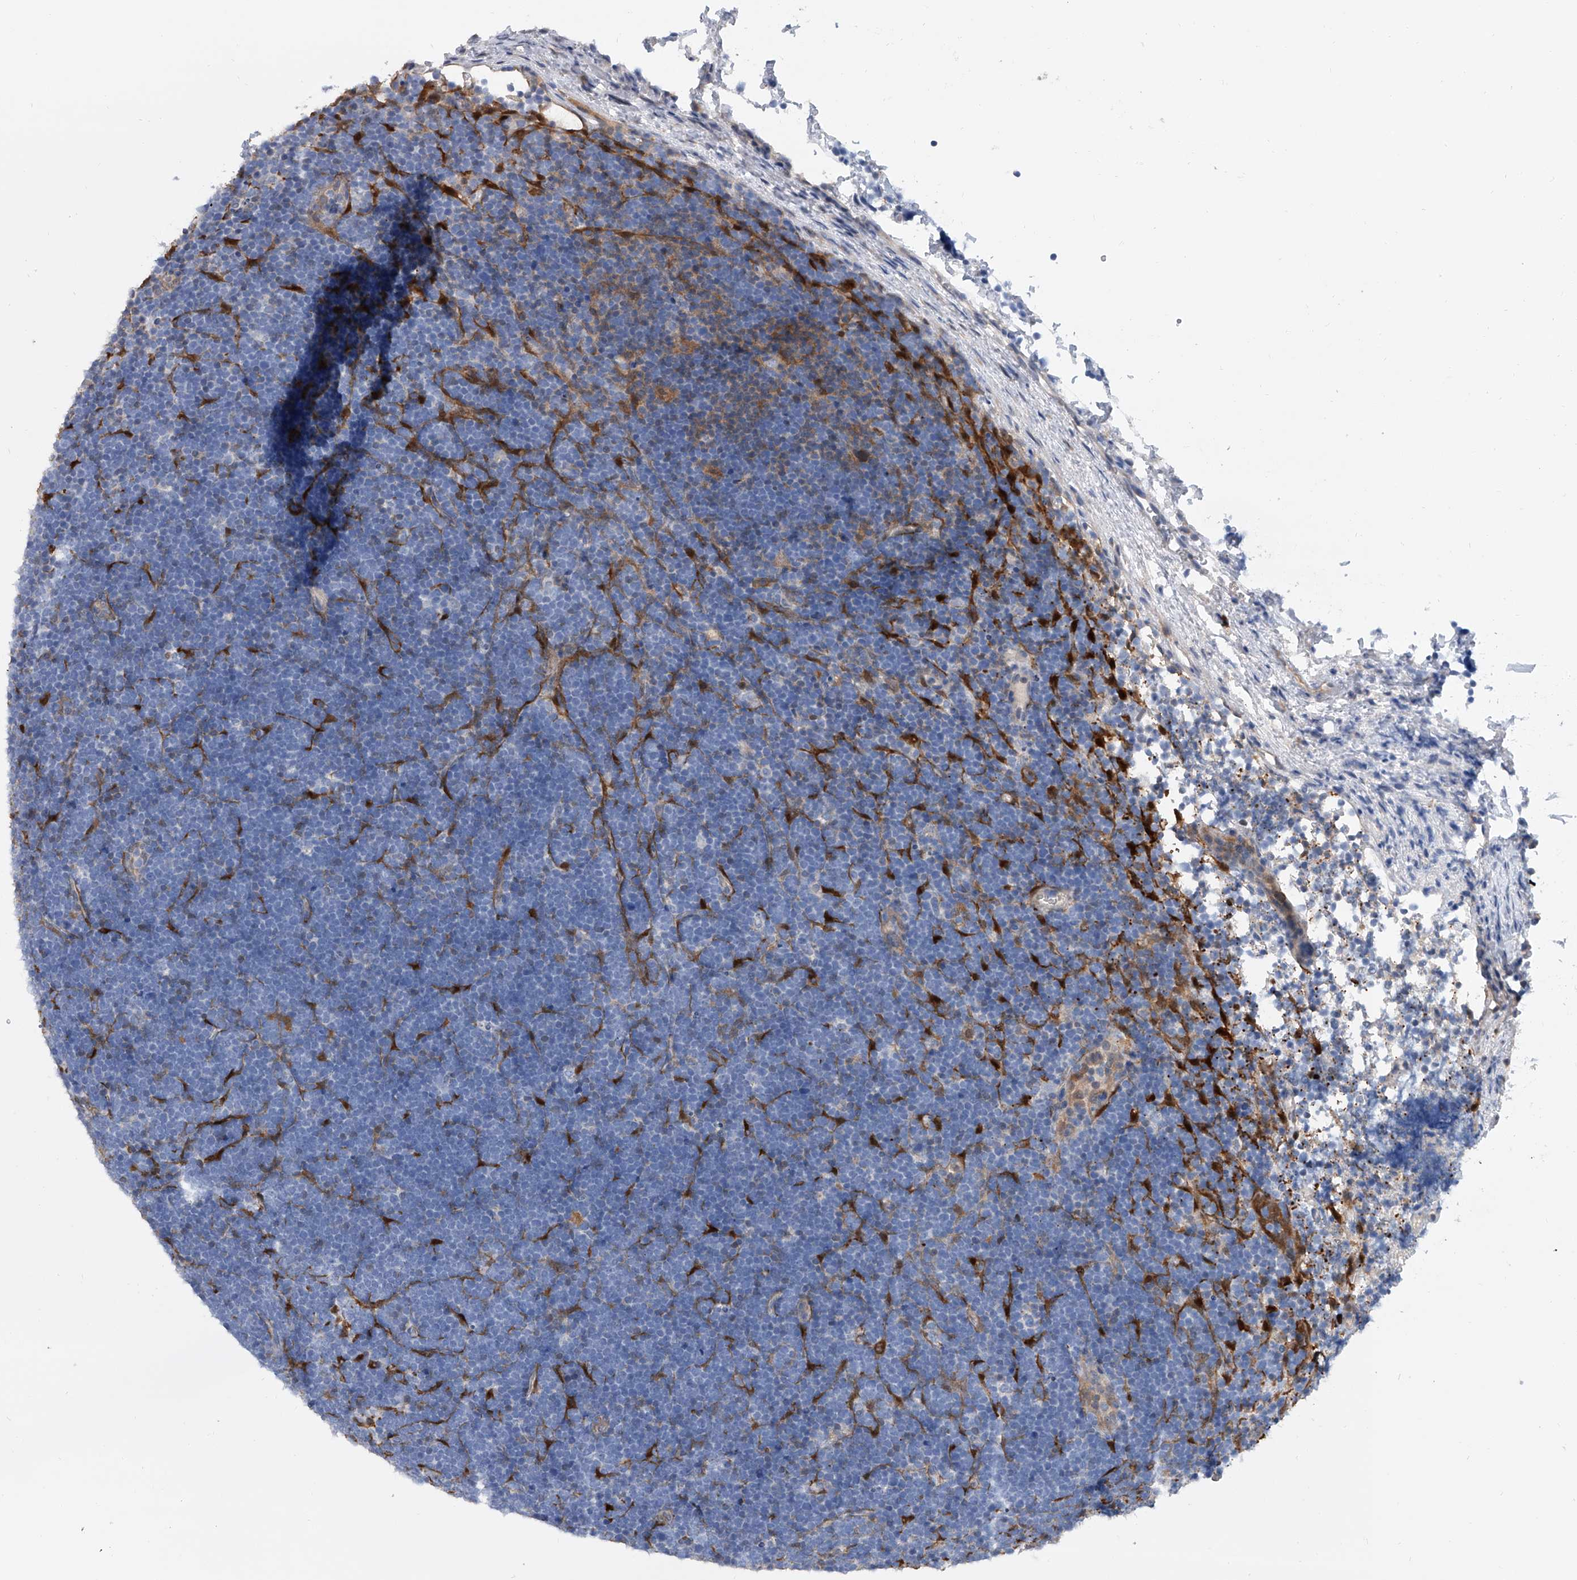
{"staining": {"intensity": "negative", "quantity": "none", "location": "none"}, "tissue": "lymphoma", "cell_type": "Tumor cells", "image_type": "cancer", "snomed": [{"axis": "morphology", "description": "Malignant lymphoma, non-Hodgkin's type, High grade"}, {"axis": "topography", "description": "Lymph node"}], "caption": "This histopathology image is of high-grade malignant lymphoma, non-Hodgkin's type stained with immunohistochemistry to label a protein in brown with the nuclei are counter-stained blue. There is no positivity in tumor cells.", "gene": "SERPINB9", "patient": {"sex": "male", "age": 13}}